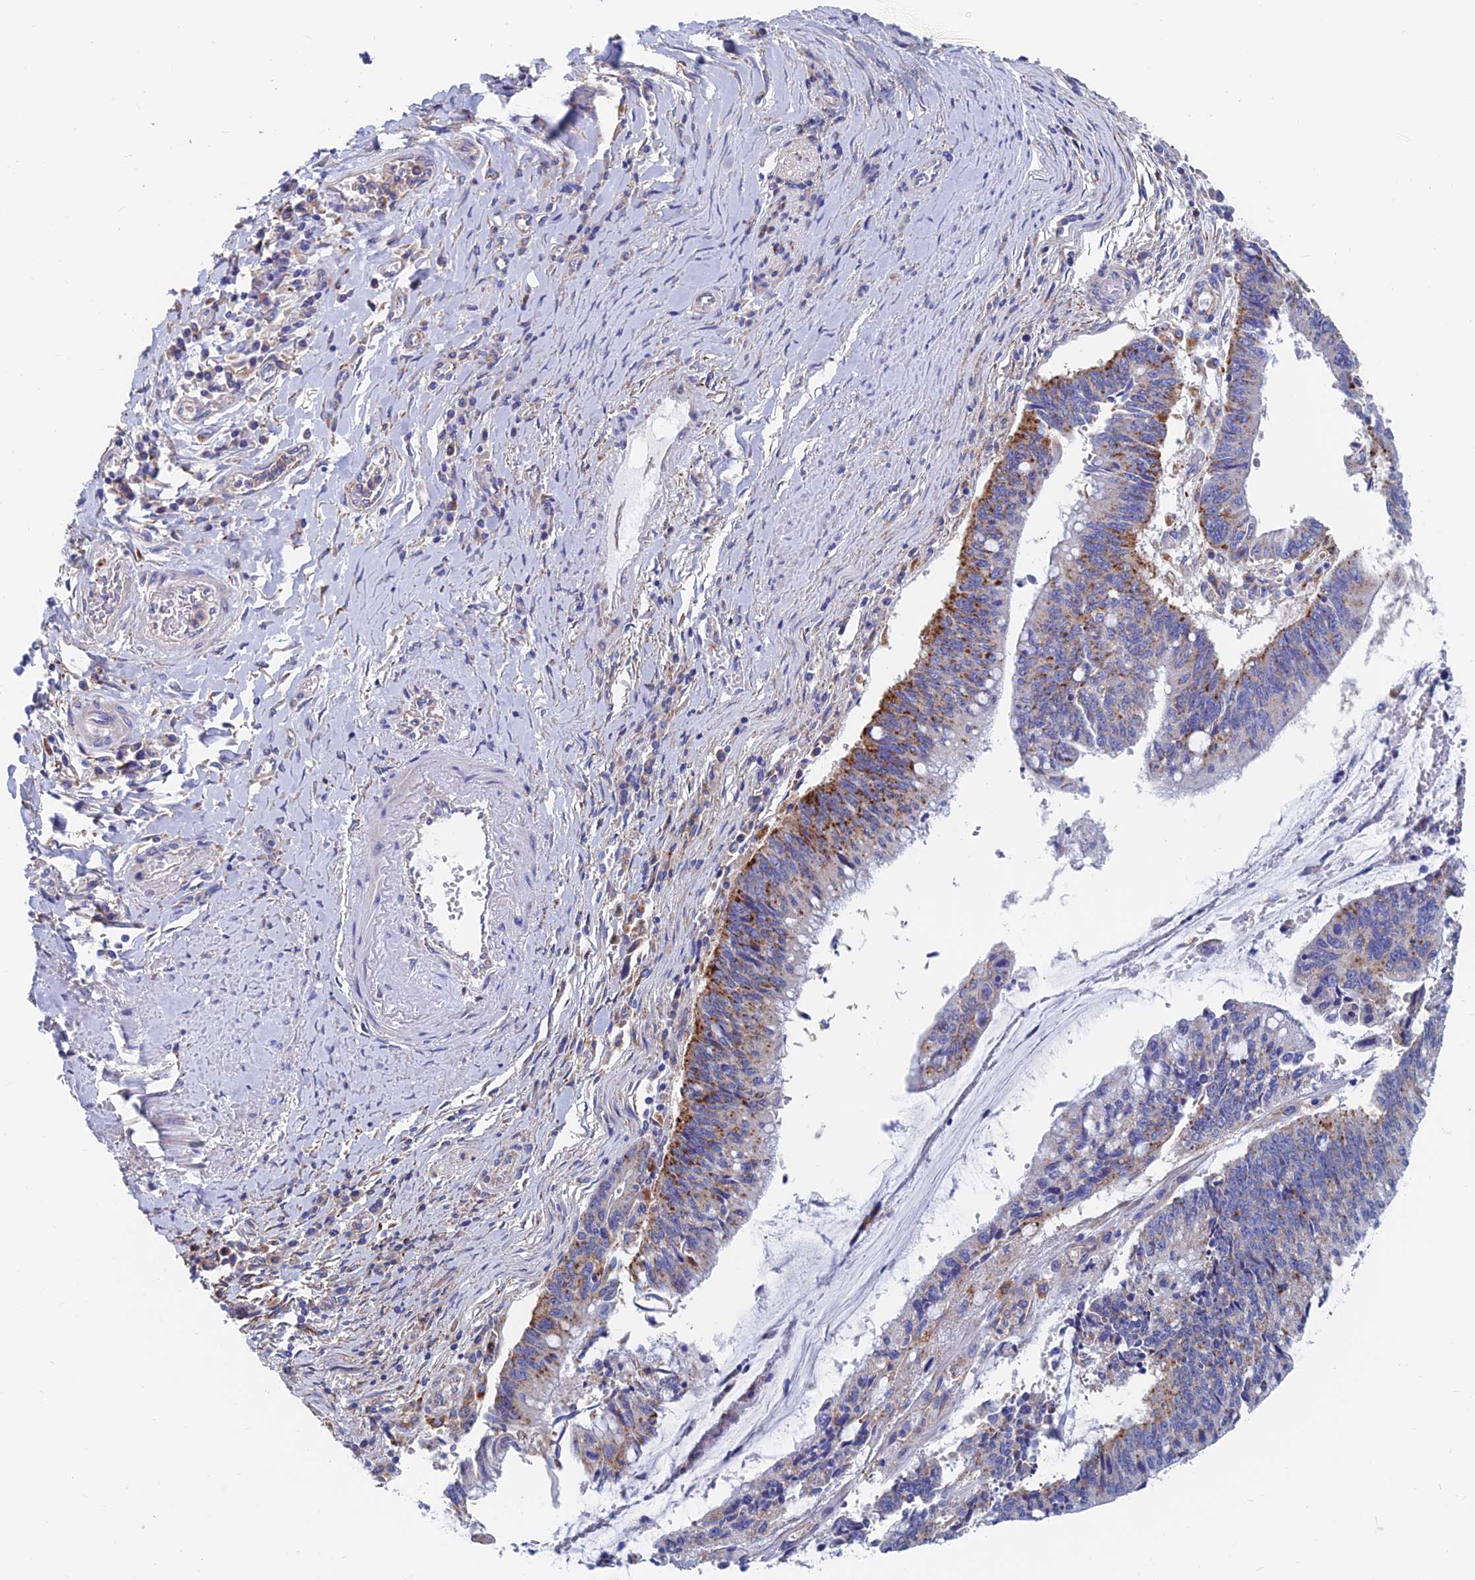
{"staining": {"intensity": "moderate", "quantity": "25%-75%", "location": "cytoplasmic/membranous"}, "tissue": "pancreatic cancer", "cell_type": "Tumor cells", "image_type": "cancer", "snomed": [{"axis": "morphology", "description": "Adenocarcinoma, NOS"}, {"axis": "topography", "description": "Pancreas"}], "caption": "Protein expression analysis of pancreatic adenocarcinoma demonstrates moderate cytoplasmic/membranous expression in approximately 25%-75% of tumor cells. The staining is performed using DAB brown chromogen to label protein expression. The nuclei are counter-stained blue using hematoxylin.", "gene": "SPNS1", "patient": {"sex": "female", "age": 50}}